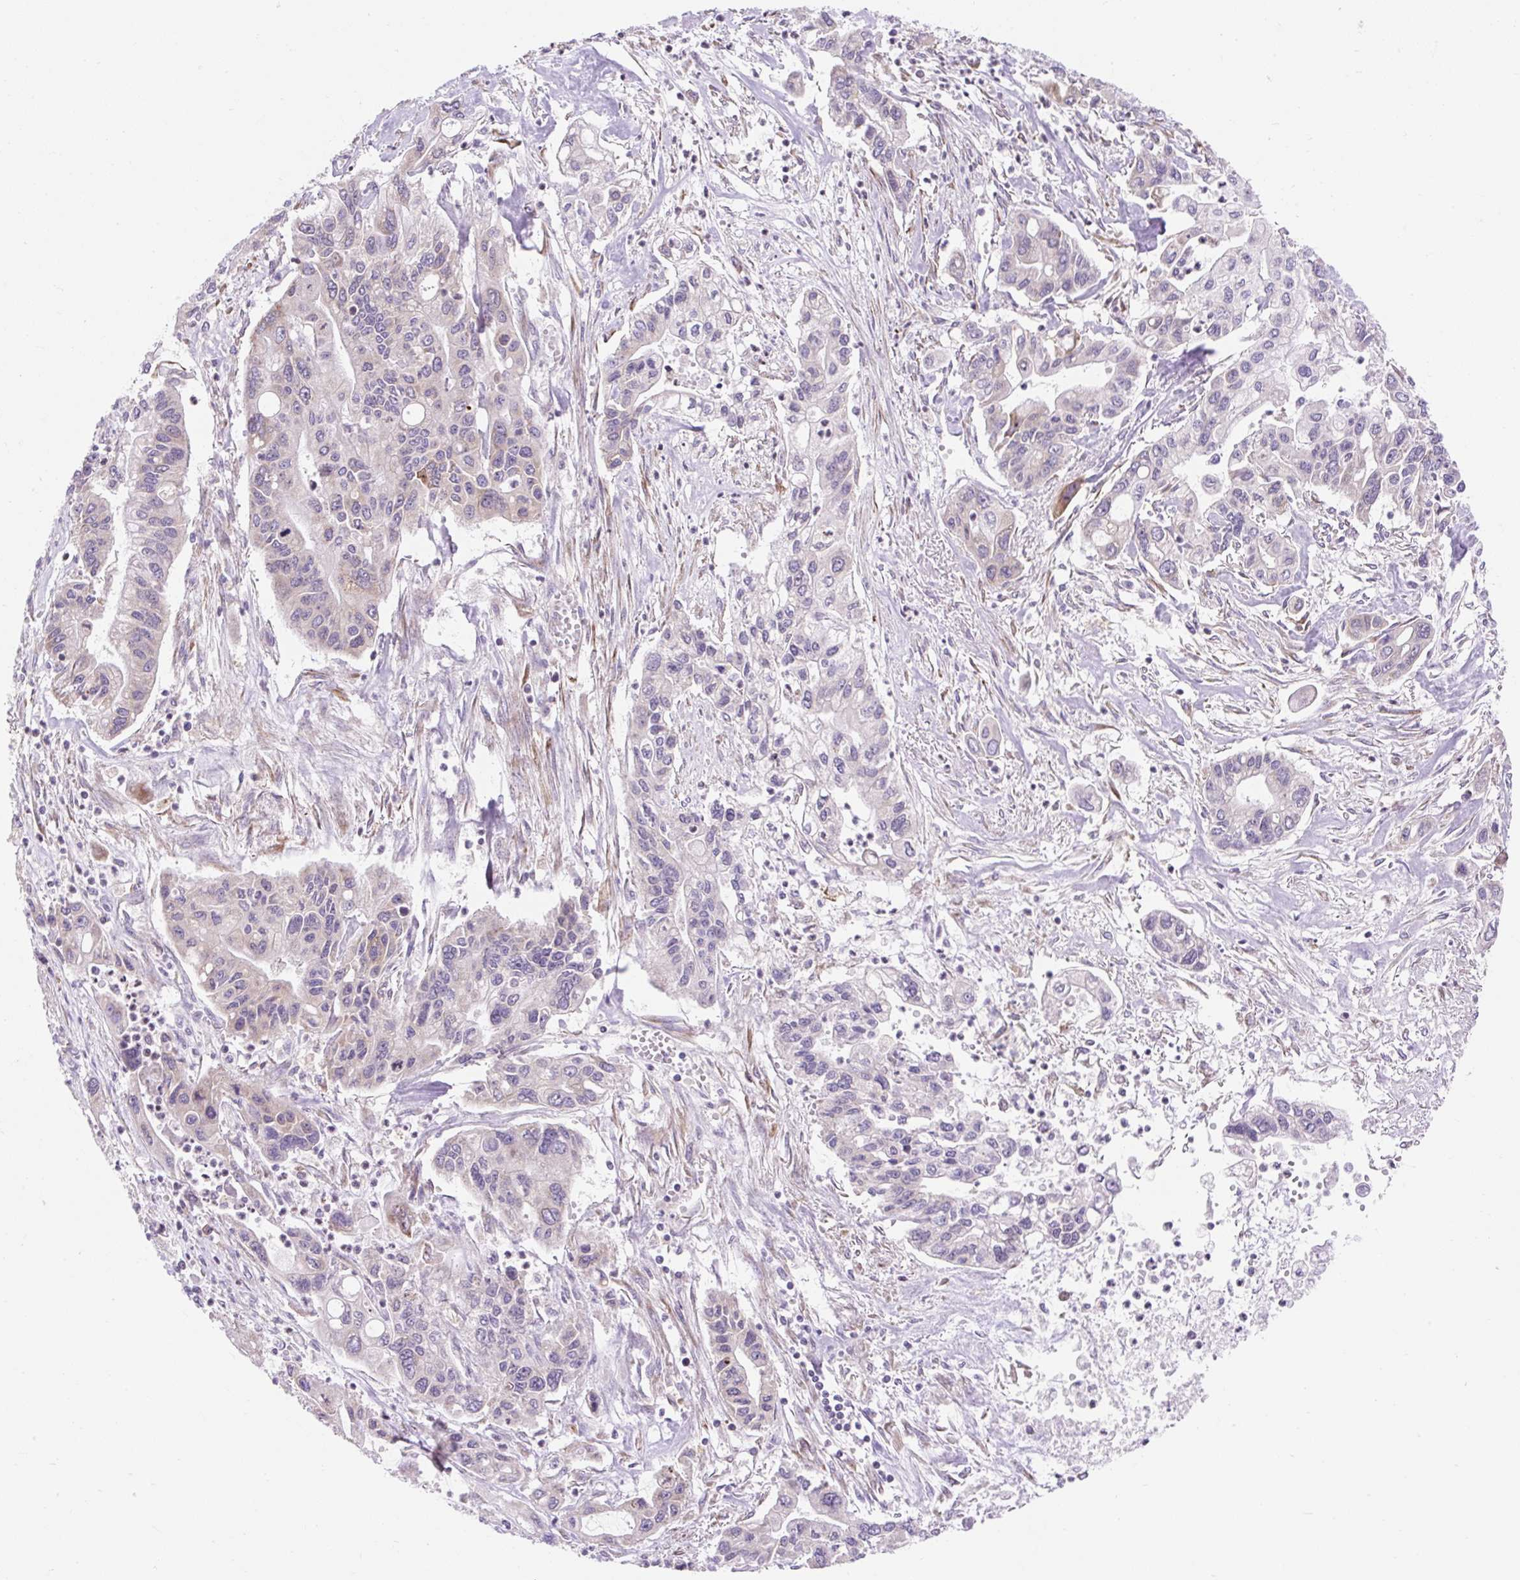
{"staining": {"intensity": "weak", "quantity": "<25%", "location": "cytoplasmic/membranous"}, "tissue": "pancreatic cancer", "cell_type": "Tumor cells", "image_type": "cancer", "snomed": [{"axis": "morphology", "description": "Adenocarcinoma, NOS"}, {"axis": "topography", "description": "Pancreas"}], "caption": "A high-resolution photomicrograph shows immunohistochemistry (IHC) staining of pancreatic cancer (adenocarcinoma), which exhibits no significant staining in tumor cells. The staining is performed using DAB (3,3'-diaminobenzidine) brown chromogen with nuclei counter-stained in using hematoxylin.", "gene": "GPR45", "patient": {"sex": "male", "age": 62}}